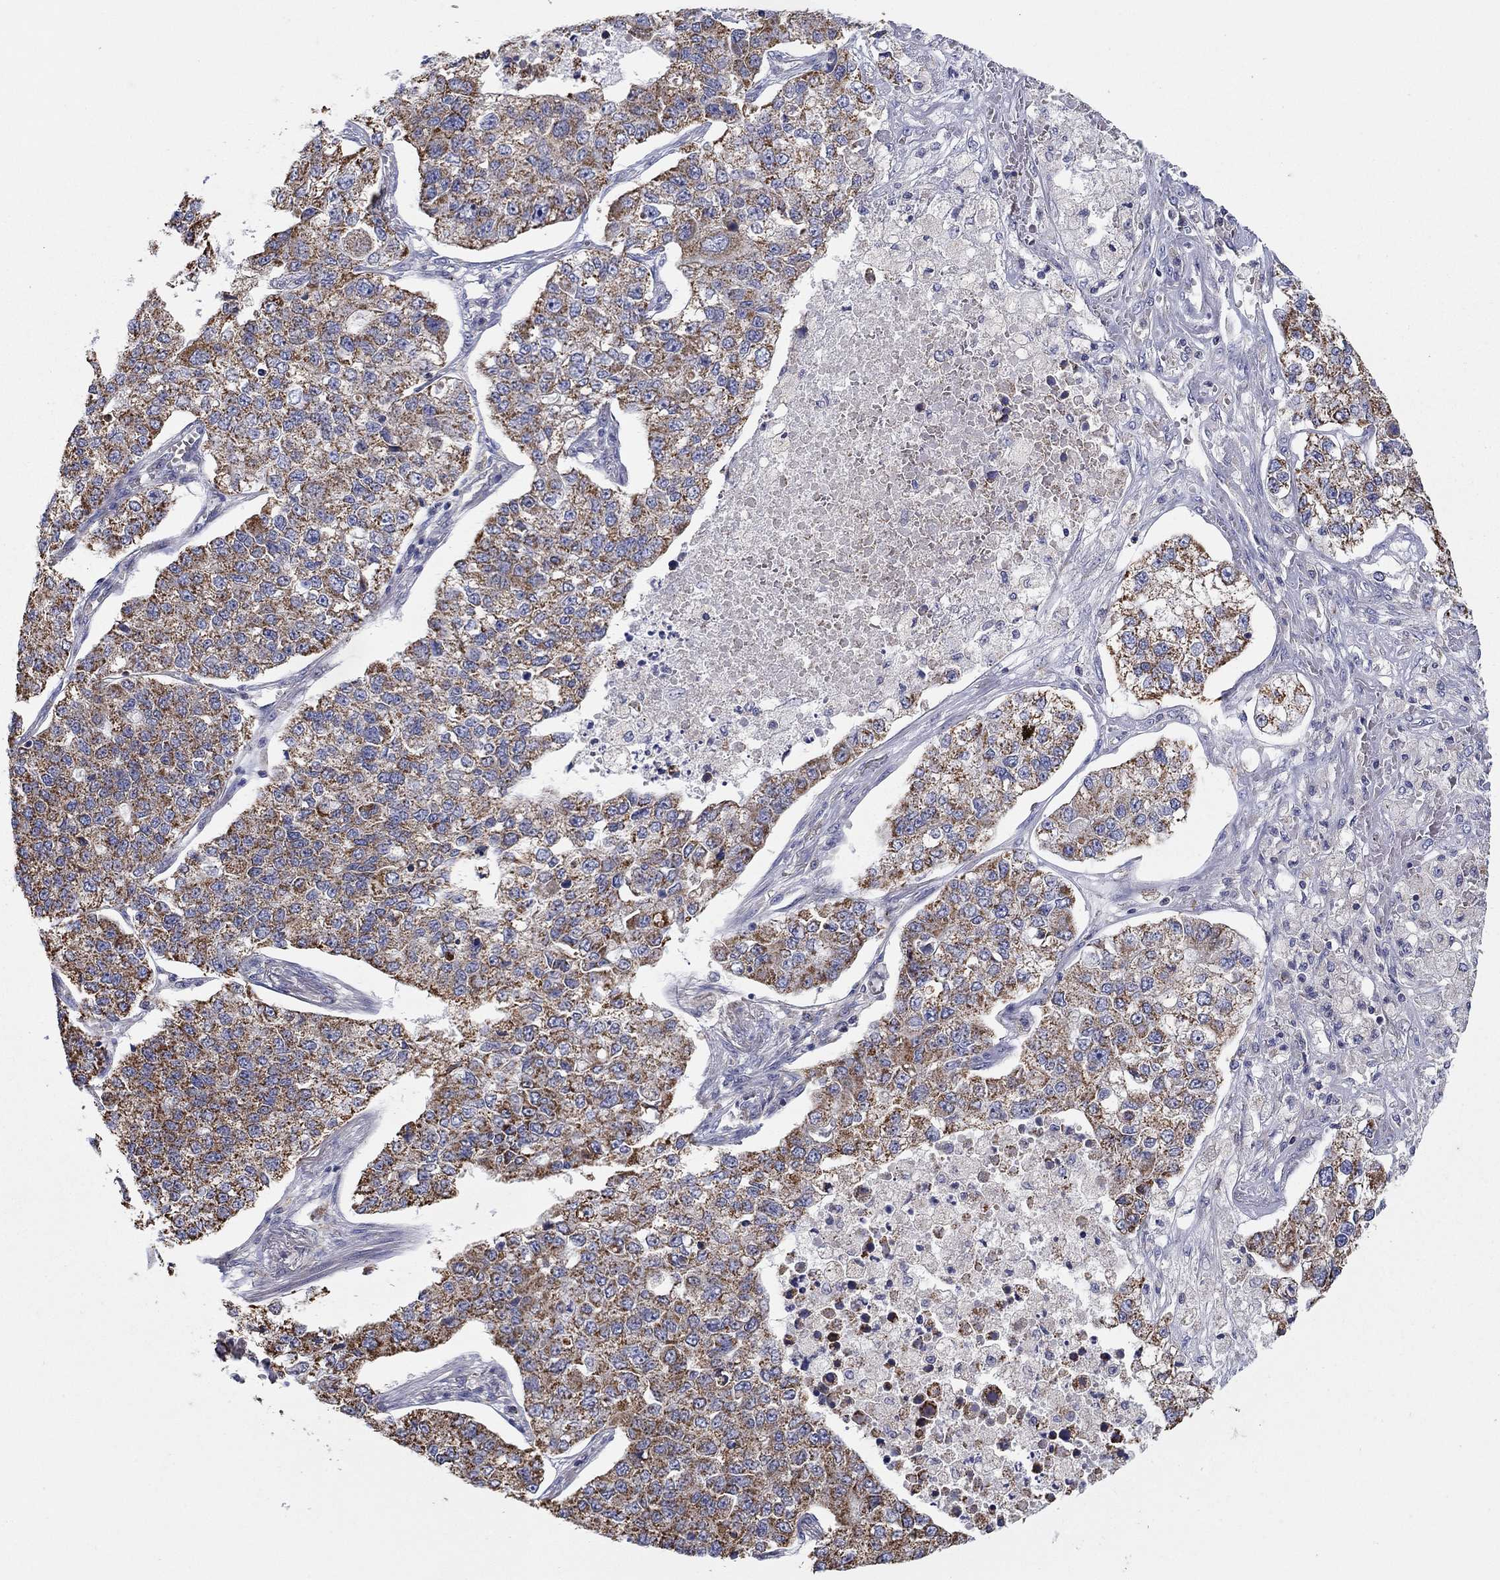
{"staining": {"intensity": "moderate", "quantity": ">75%", "location": "cytoplasmic/membranous"}, "tissue": "lung cancer", "cell_type": "Tumor cells", "image_type": "cancer", "snomed": [{"axis": "morphology", "description": "Adenocarcinoma, NOS"}, {"axis": "topography", "description": "Lung"}], "caption": "DAB immunohistochemical staining of lung adenocarcinoma exhibits moderate cytoplasmic/membranous protein staining in about >75% of tumor cells.", "gene": "HPS5", "patient": {"sex": "male", "age": 49}}